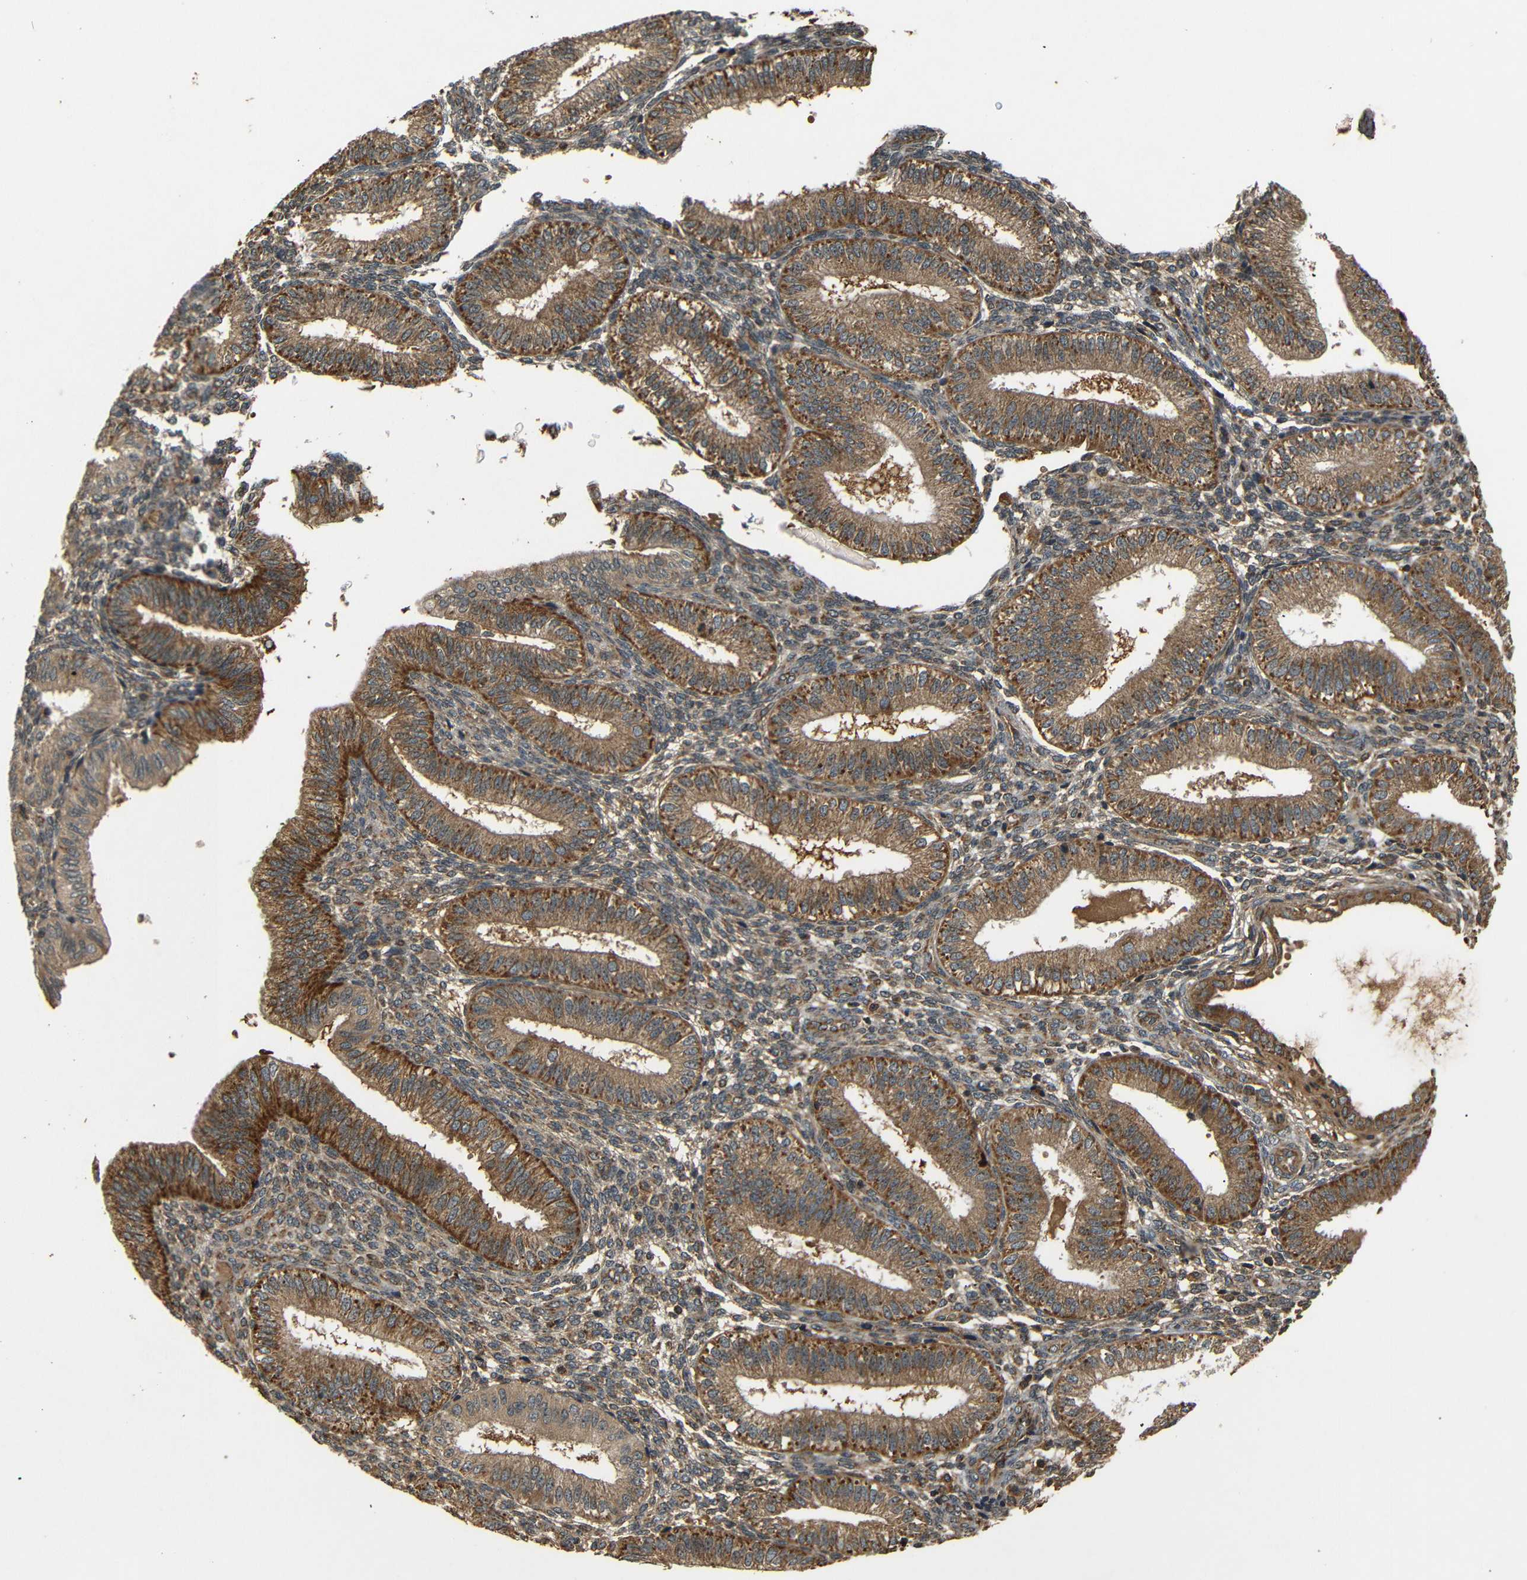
{"staining": {"intensity": "weak", "quantity": ">75%", "location": "cytoplasmic/membranous"}, "tissue": "endometrium", "cell_type": "Cells in endometrial stroma", "image_type": "normal", "snomed": [{"axis": "morphology", "description": "Normal tissue, NOS"}, {"axis": "topography", "description": "Endometrium"}], "caption": "Weak cytoplasmic/membranous staining for a protein is identified in about >75% of cells in endometrial stroma of unremarkable endometrium using immunohistochemistry (IHC).", "gene": "TANK", "patient": {"sex": "female", "age": 39}}